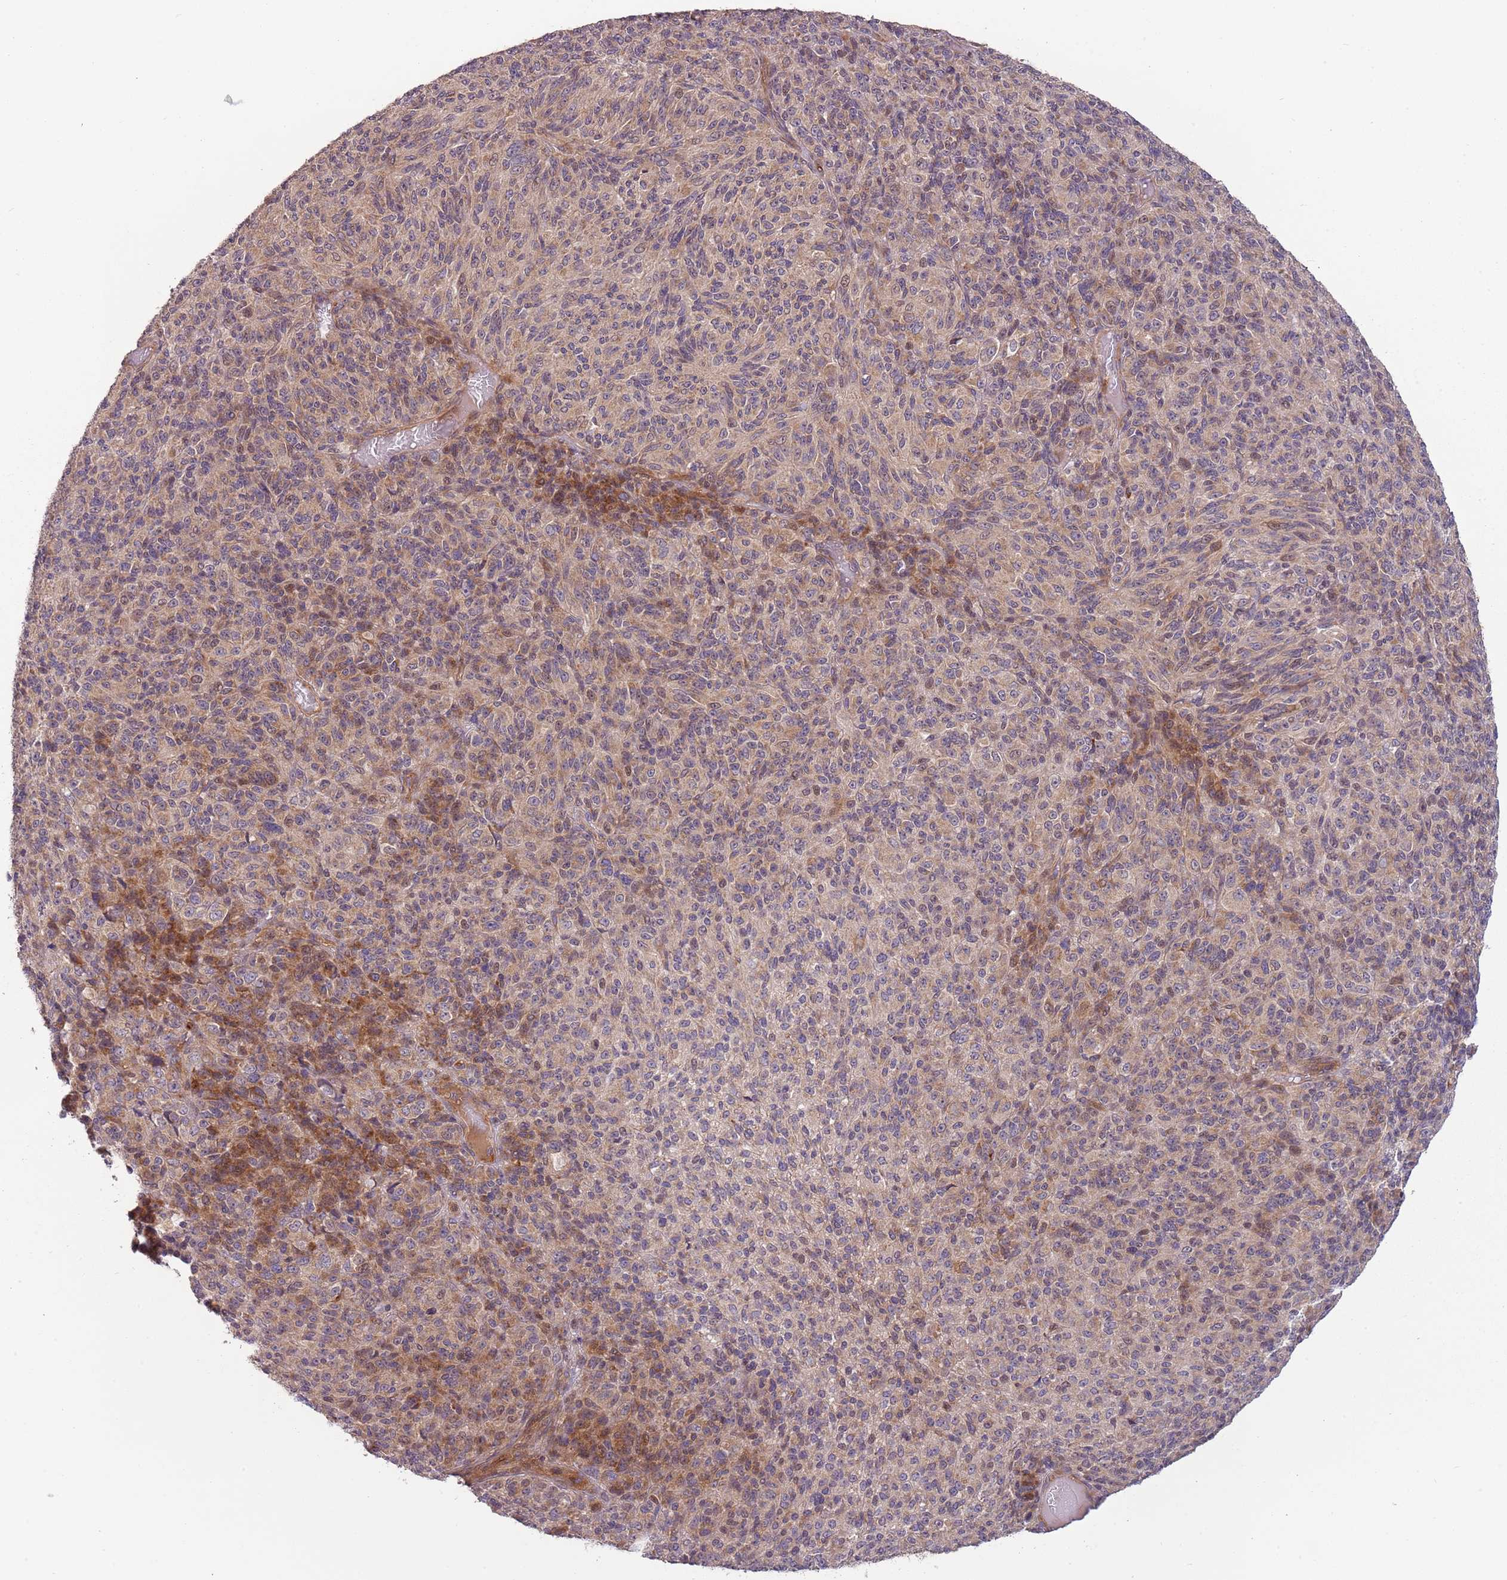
{"staining": {"intensity": "moderate", "quantity": "25%-75%", "location": "cytoplasmic/membranous"}, "tissue": "melanoma", "cell_type": "Tumor cells", "image_type": "cancer", "snomed": [{"axis": "morphology", "description": "Malignant melanoma, Metastatic site"}, {"axis": "topography", "description": "Brain"}], "caption": "Melanoma stained with a brown dye shows moderate cytoplasmic/membranous positive expression in about 25%-75% of tumor cells.", "gene": "RNF128", "patient": {"sex": "female", "age": 56}}